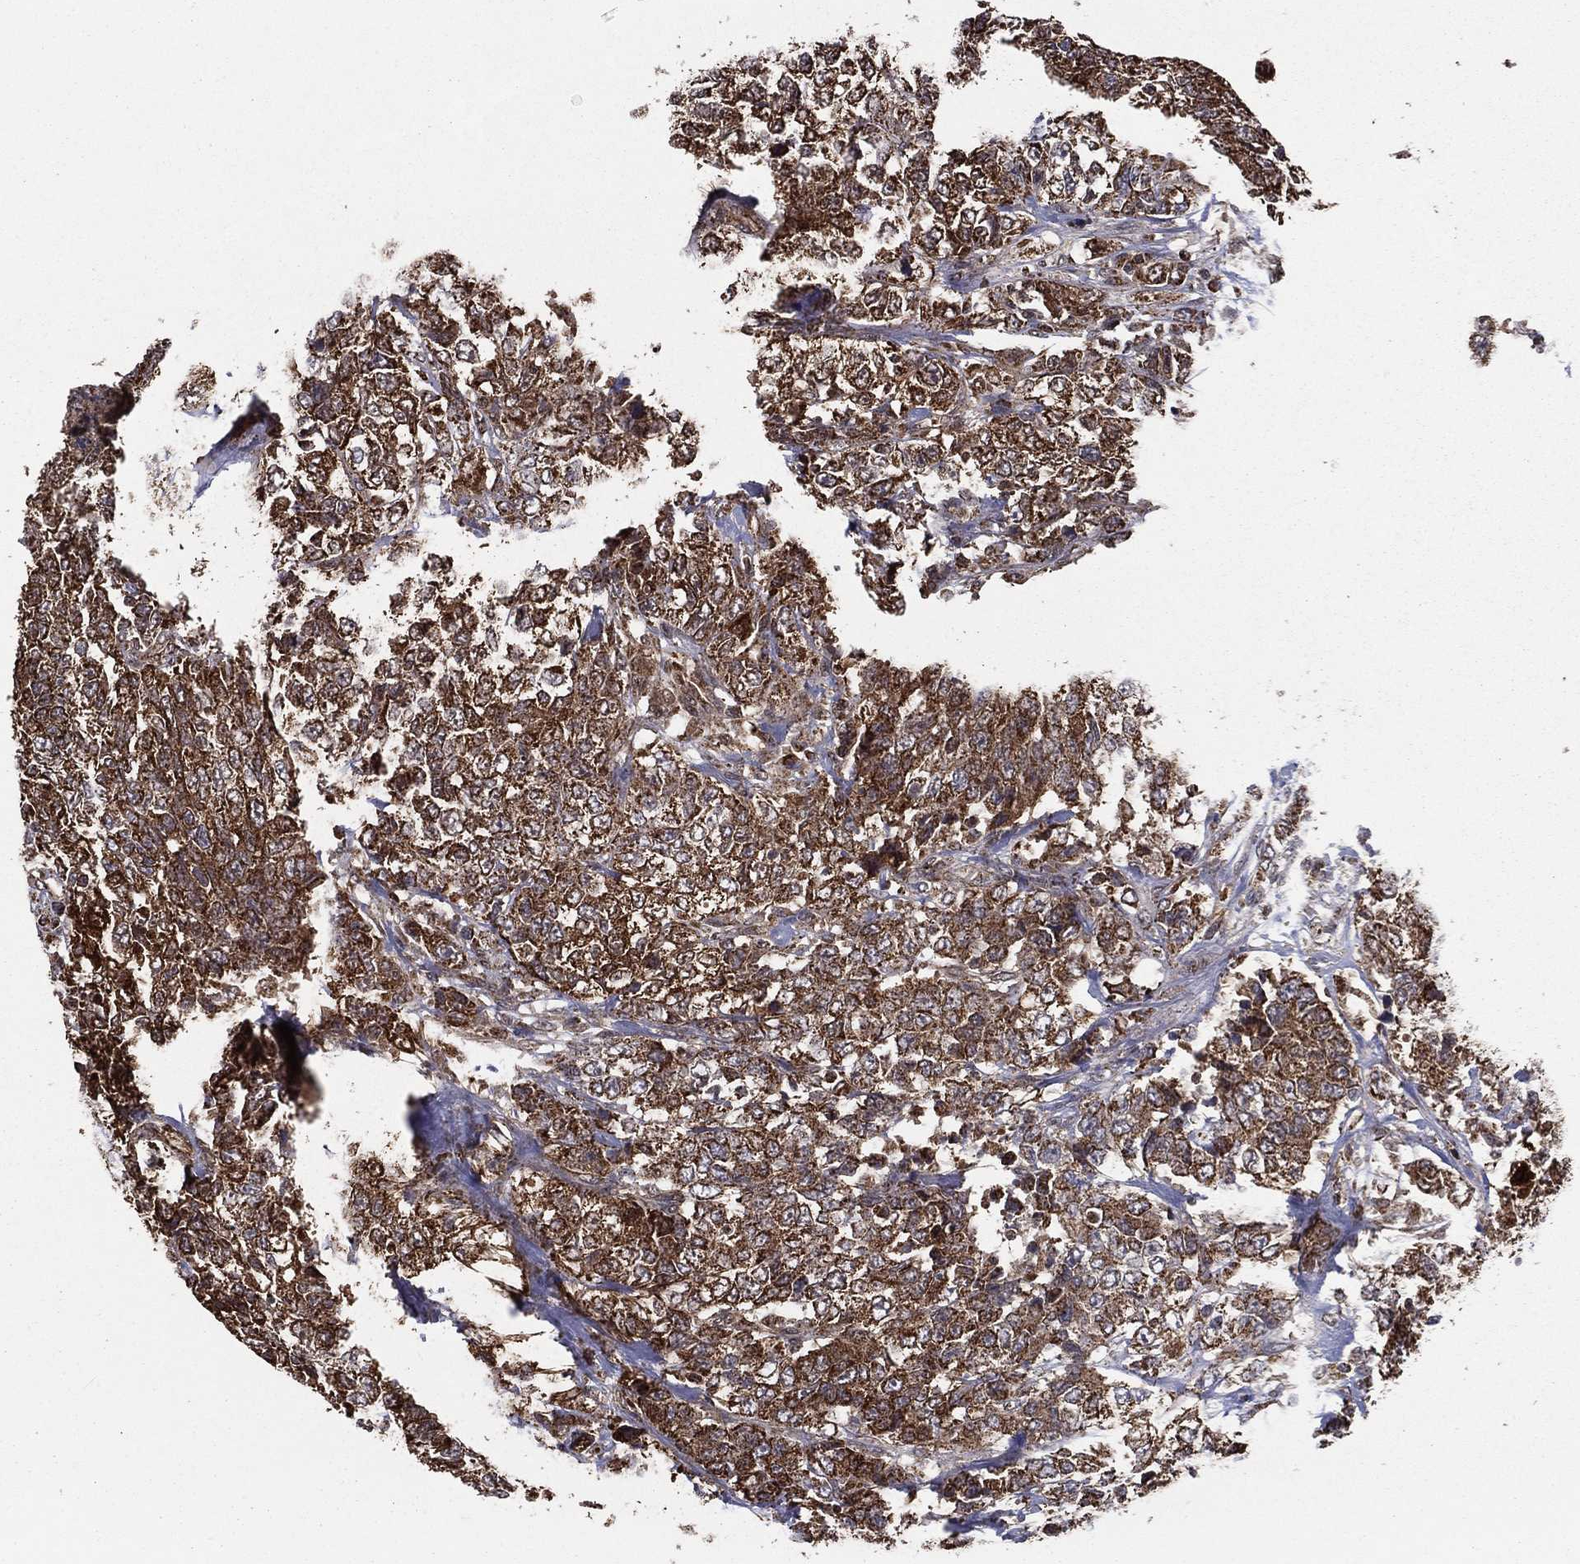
{"staining": {"intensity": "strong", "quantity": ">75%", "location": "cytoplasmic/membranous"}, "tissue": "urothelial cancer", "cell_type": "Tumor cells", "image_type": "cancer", "snomed": [{"axis": "morphology", "description": "Urothelial carcinoma, High grade"}, {"axis": "topography", "description": "Urinary bladder"}], "caption": "Protein expression by IHC demonstrates strong cytoplasmic/membranous positivity in about >75% of tumor cells in urothelial cancer.", "gene": "RIGI", "patient": {"sex": "female", "age": 78}}